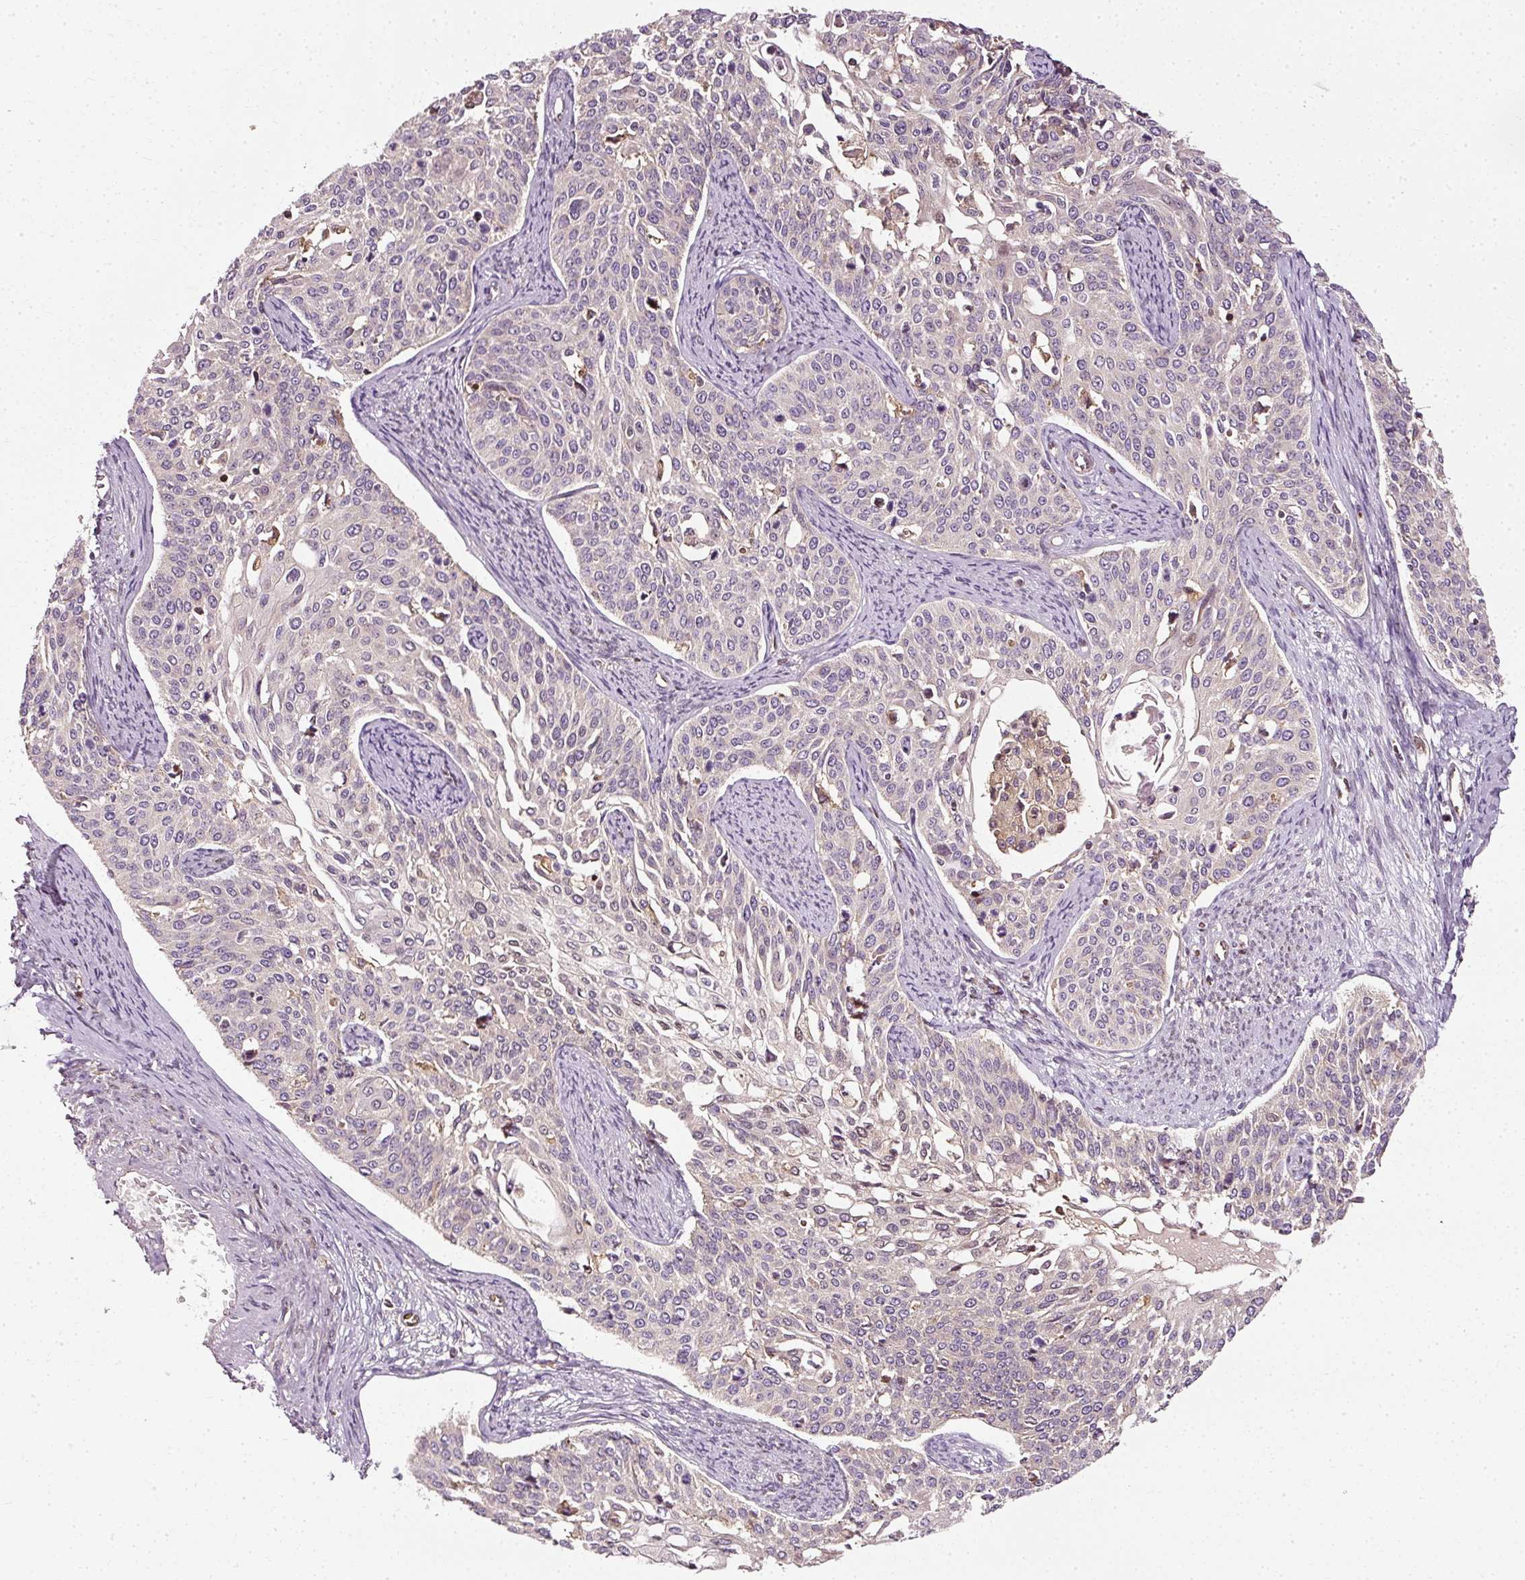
{"staining": {"intensity": "negative", "quantity": "none", "location": "none"}, "tissue": "cervical cancer", "cell_type": "Tumor cells", "image_type": "cancer", "snomed": [{"axis": "morphology", "description": "Squamous cell carcinoma, NOS"}, {"axis": "topography", "description": "Cervix"}], "caption": "Tumor cells show no significant staining in cervical cancer (squamous cell carcinoma).", "gene": "NAPA", "patient": {"sex": "female", "age": 44}}